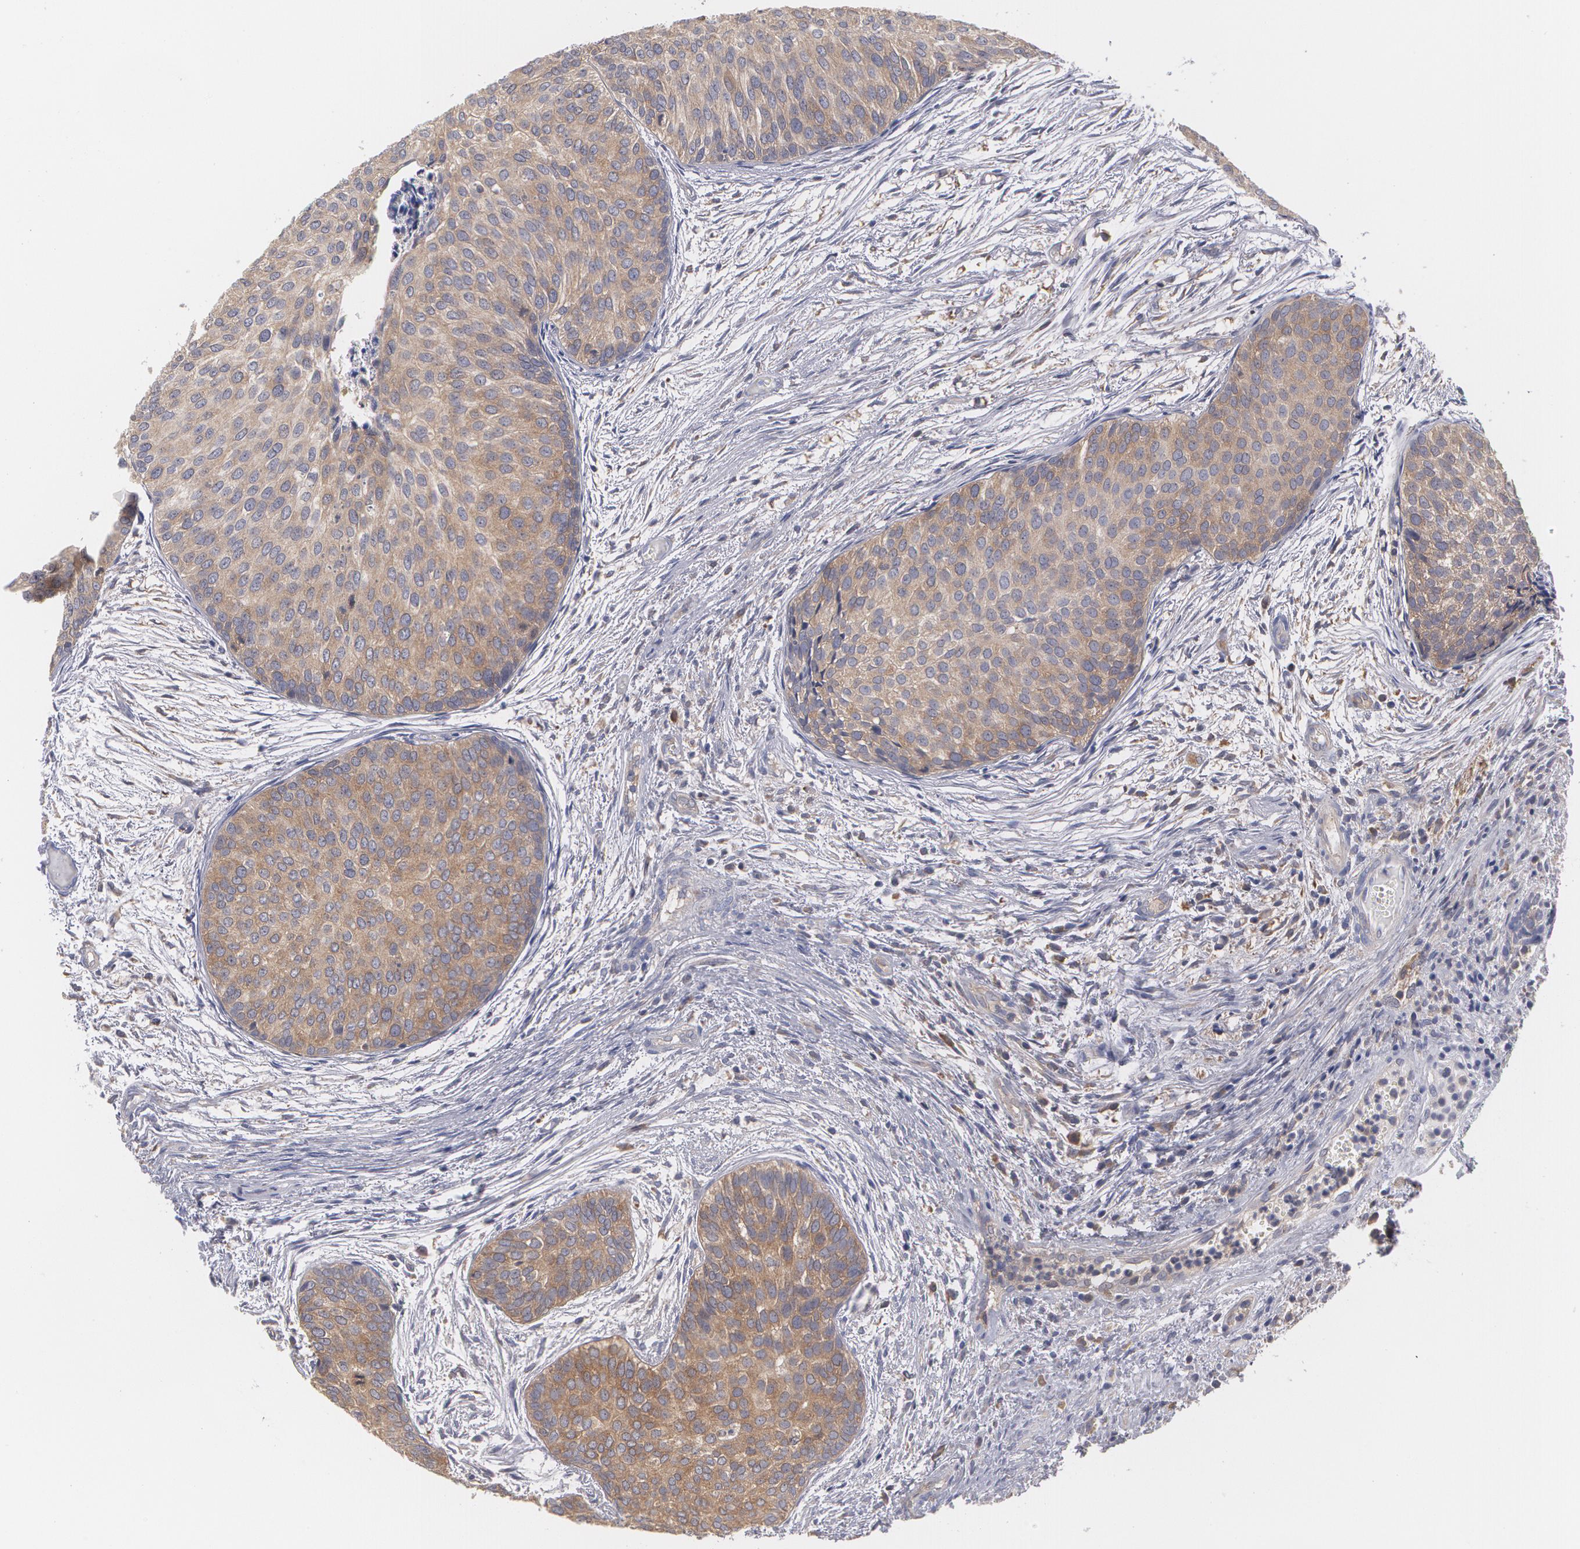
{"staining": {"intensity": "moderate", "quantity": ">75%", "location": "cytoplasmic/membranous"}, "tissue": "urothelial cancer", "cell_type": "Tumor cells", "image_type": "cancer", "snomed": [{"axis": "morphology", "description": "Urothelial carcinoma, Low grade"}, {"axis": "topography", "description": "Urinary bladder"}], "caption": "Immunohistochemical staining of urothelial carcinoma (low-grade) exhibits medium levels of moderate cytoplasmic/membranous protein positivity in about >75% of tumor cells.", "gene": "MTHFD1", "patient": {"sex": "male", "age": 84}}